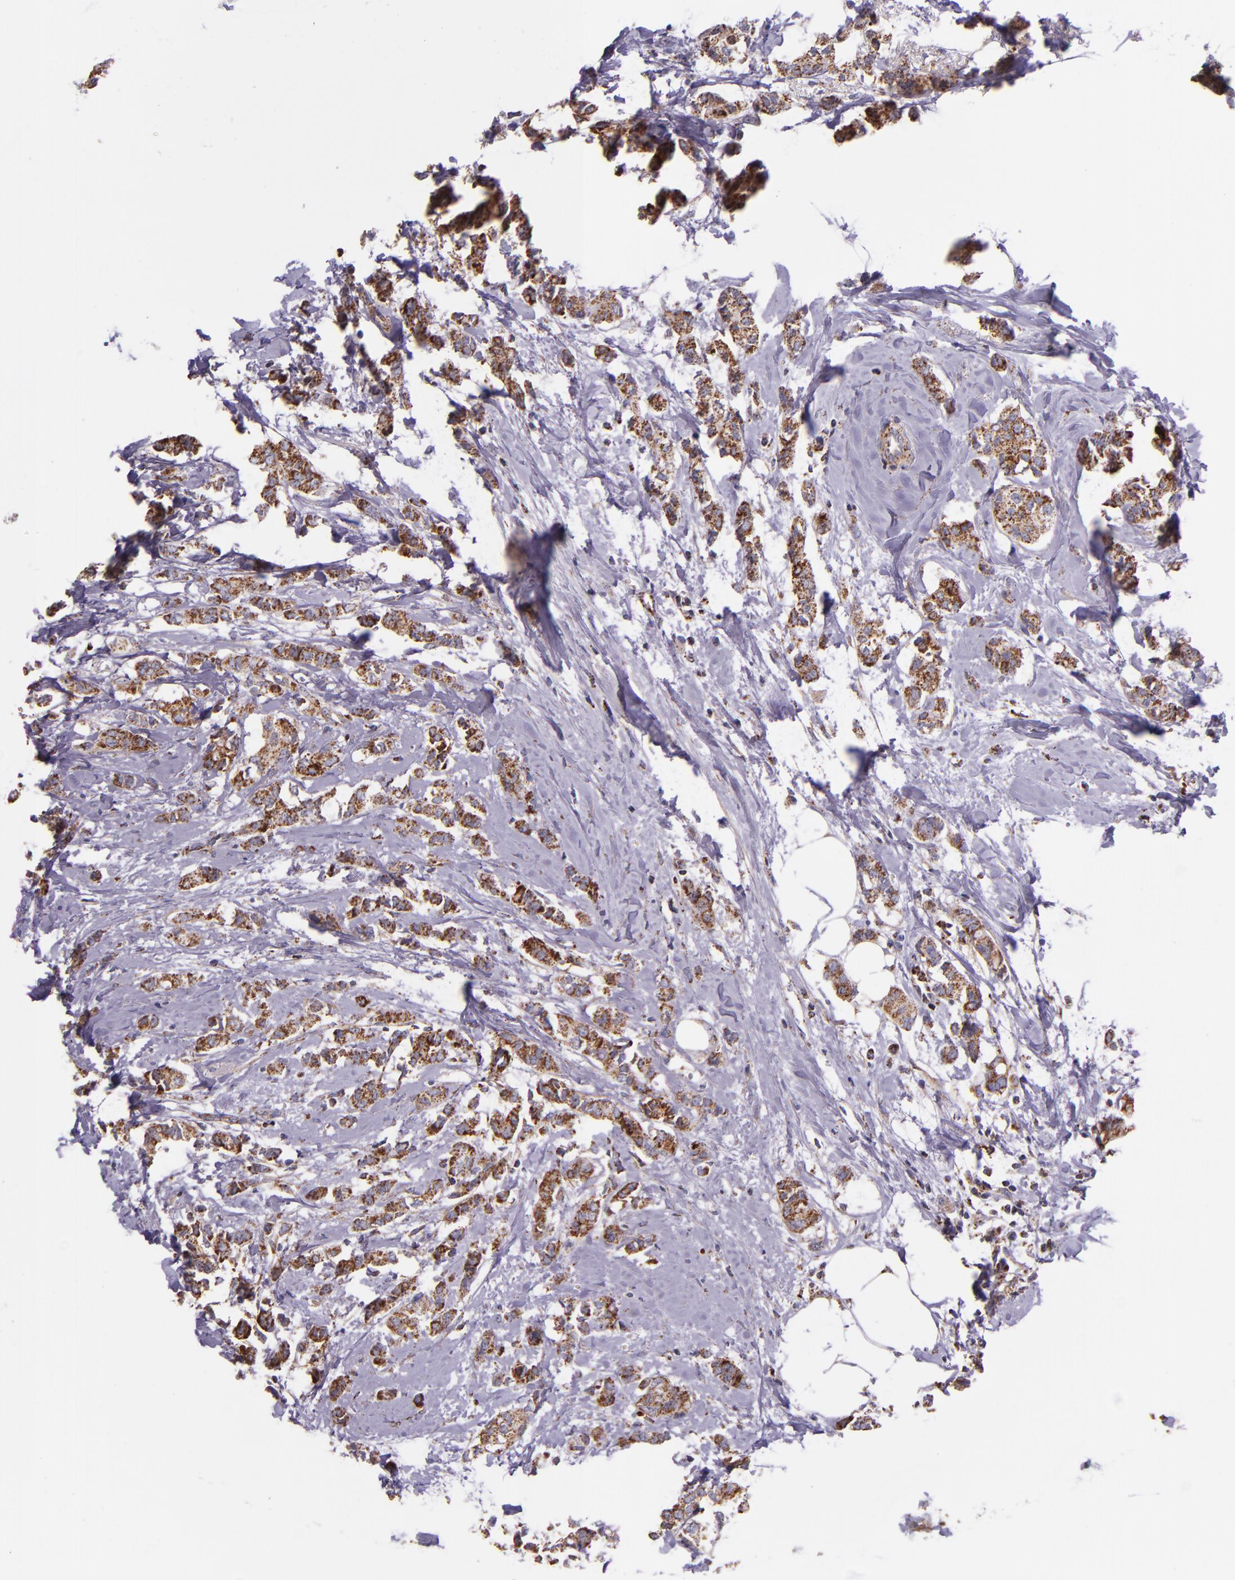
{"staining": {"intensity": "moderate", "quantity": ">75%", "location": "cytoplasmic/membranous"}, "tissue": "breast cancer", "cell_type": "Tumor cells", "image_type": "cancer", "snomed": [{"axis": "morphology", "description": "Duct carcinoma"}, {"axis": "topography", "description": "Breast"}], "caption": "Immunohistochemistry of breast invasive ductal carcinoma demonstrates medium levels of moderate cytoplasmic/membranous staining in about >75% of tumor cells. The protein of interest is shown in brown color, while the nuclei are stained blue.", "gene": "IDH3G", "patient": {"sex": "female", "age": 84}}